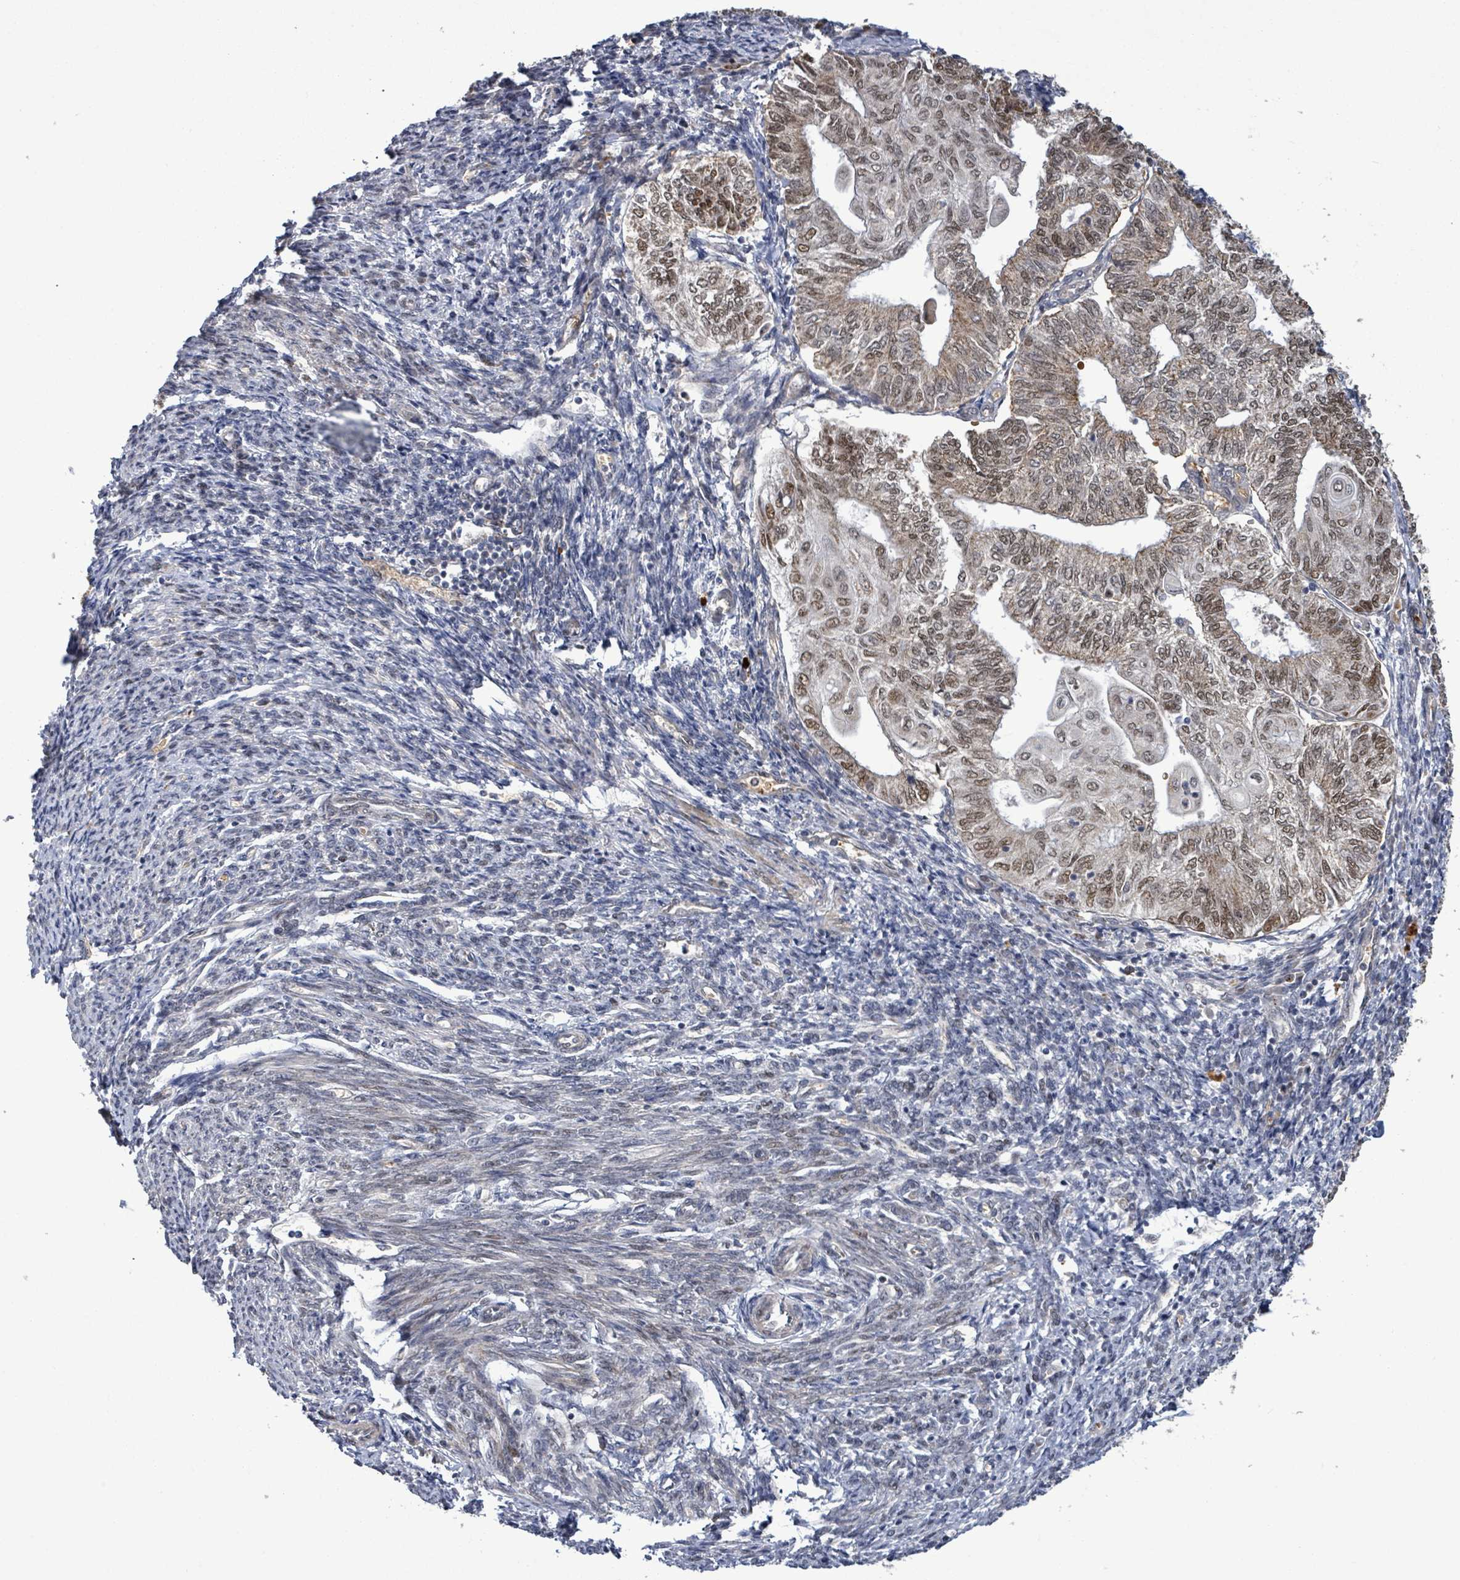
{"staining": {"intensity": "moderate", "quantity": "25%-75%", "location": "cytoplasmic/membranous,nuclear"}, "tissue": "smooth muscle", "cell_type": "Smooth muscle cells", "image_type": "normal", "snomed": [{"axis": "morphology", "description": "Normal tissue, NOS"}, {"axis": "topography", "description": "Smooth muscle"}, {"axis": "topography", "description": "Uterus"}], "caption": "A histopathology image showing moderate cytoplasmic/membranous,nuclear expression in about 25%-75% of smooth muscle cells in unremarkable smooth muscle, as visualized by brown immunohistochemical staining.", "gene": "PATZ1", "patient": {"sex": "female", "age": 59}}